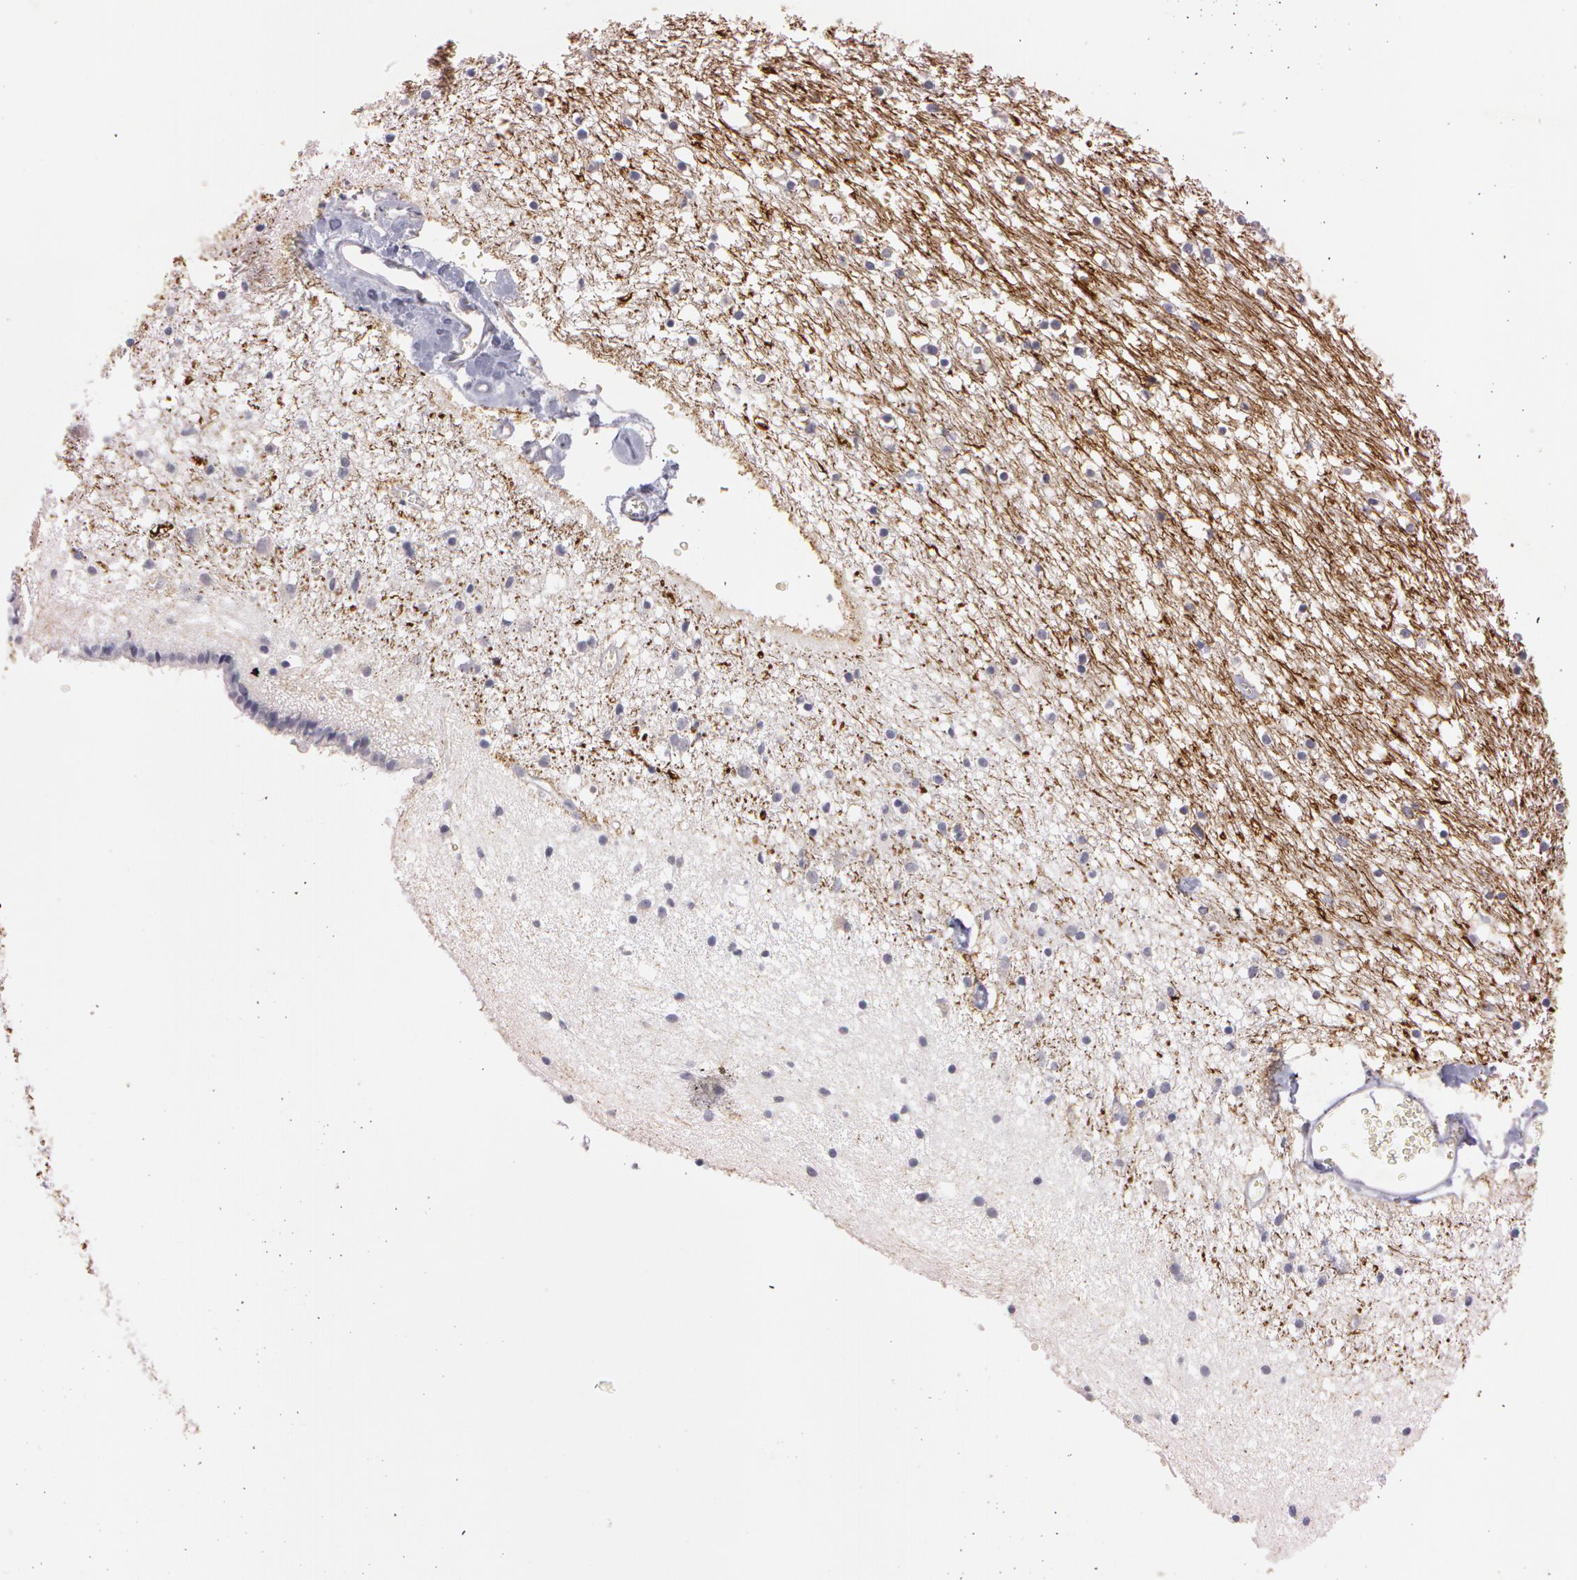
{"staining": {"intensity": "negative", "quantity": "none", "location": "none"}, "tissue": "caudate", "cell_type": "Glial cells", "image_type": "normal", "snomed": [{"axis": "morphology", "description": "Normal tissue, NOS"}, {"axis": "topography", "description": "Lateral ventricle wall"}], "caption": "DAB immunohistochemical staining of normal human caudate displays no significant staining in glial cells. Nuclei are stained in blue.", "gene": "MXRA5", "patient": {"sex": "male", "age": 45}}